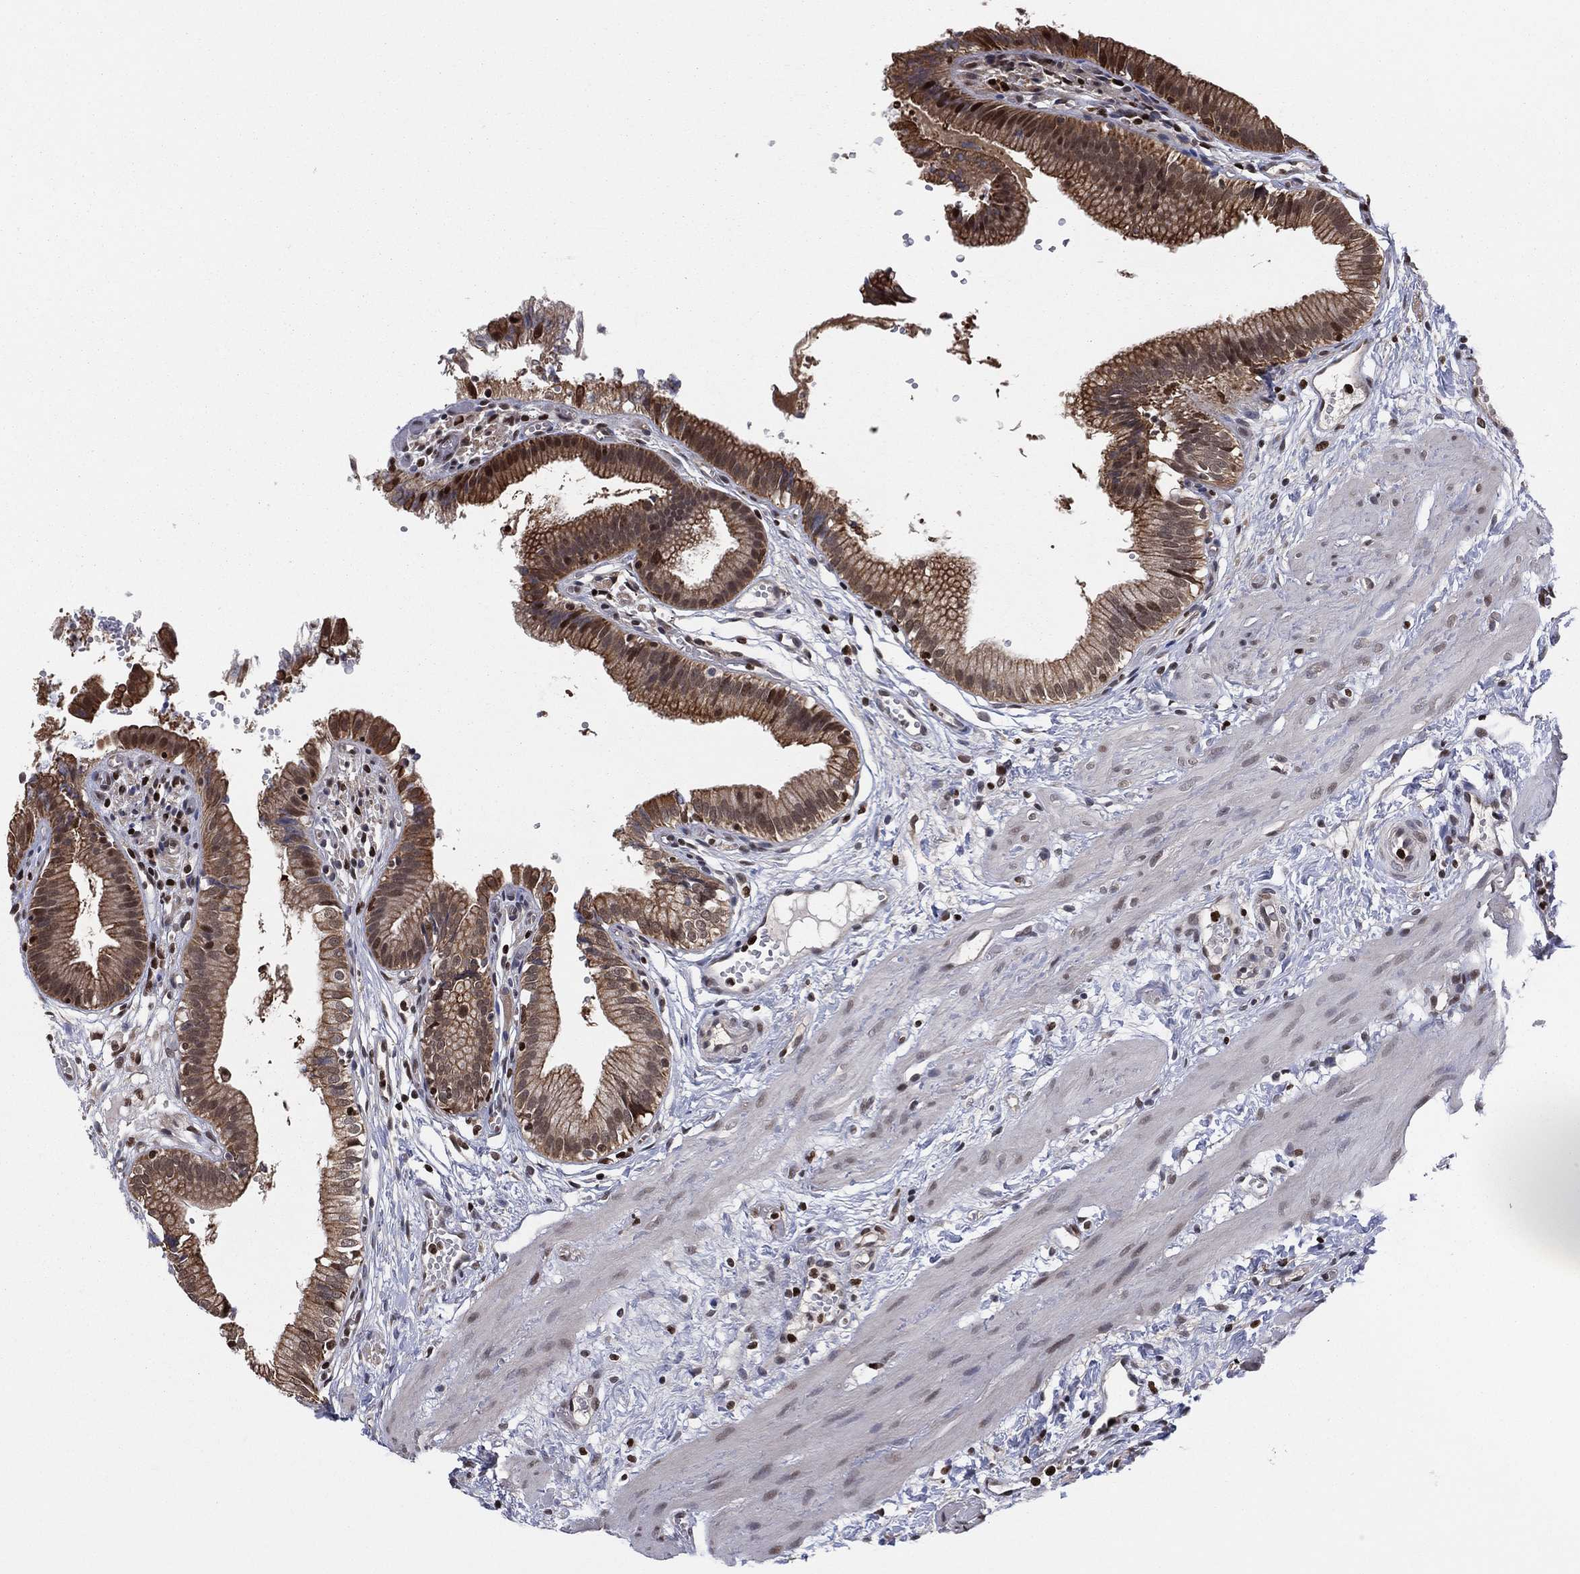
{"staining": {"intensity": "strong", "quantity": ">75%", "location": "cytoplasmic/membranous,nuclear"}, "tissue": "gallbladder", "cell_type": "Glandular cells", "image_type": "normal", "snomed": [{"axis": "morphology", "description": "Normal tissue, NOS"}, {"axis": "topography", "description": "Gallbladder"}], "caption": "Glandular cells reveal high levels of strong cytoplasmic/membranous,nuclear expression in about >75% of cells in normal human gallbladder. (brown staining indicates protein expression, while blue staining denotes nuclei).", "gene": "PSMA1", "patient": {"sex": "female", "age": 24}}